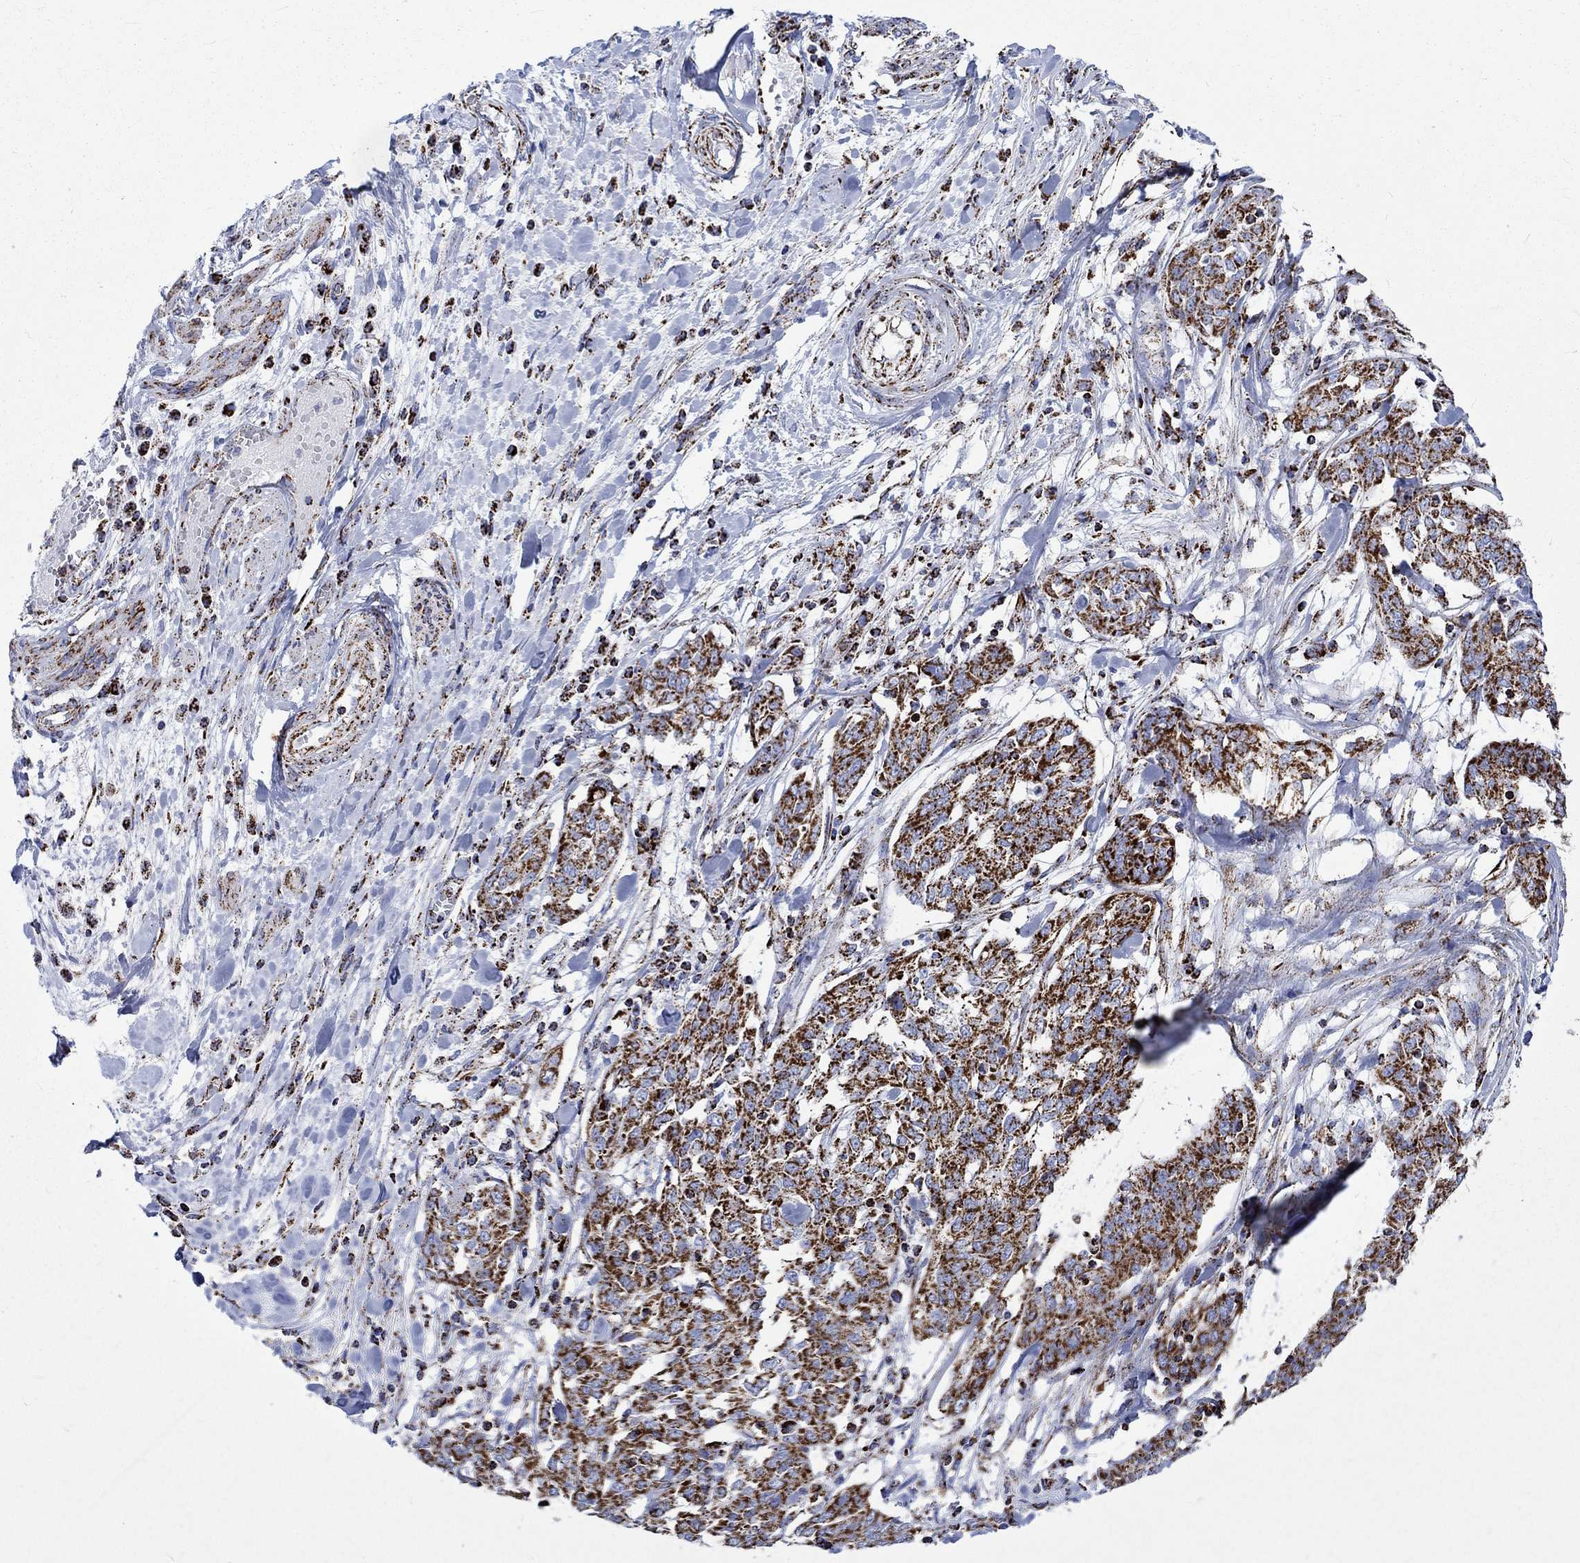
{"staining": {"intensity": "strong", "quantity": ">75%", "location": "cytoplasmic/membranous"}, "tissue": "ovarian cancer", "cell_type": "Tumor cells", "image_type": "cancer", "snomed": [{"axis": "morphology", "description": "Cystadenocarcinoma, serous, NOS"}, {"axis": "topography", "description": "Ovary"}], "caption": "A high-resolution image shows IHC staining of ovarian cancer, which displays strong cytoplasmic/membranous staining in about >75% of tumor cells.", "gene": "RCE1", "patient": {"sex": "female", "age": 67}}